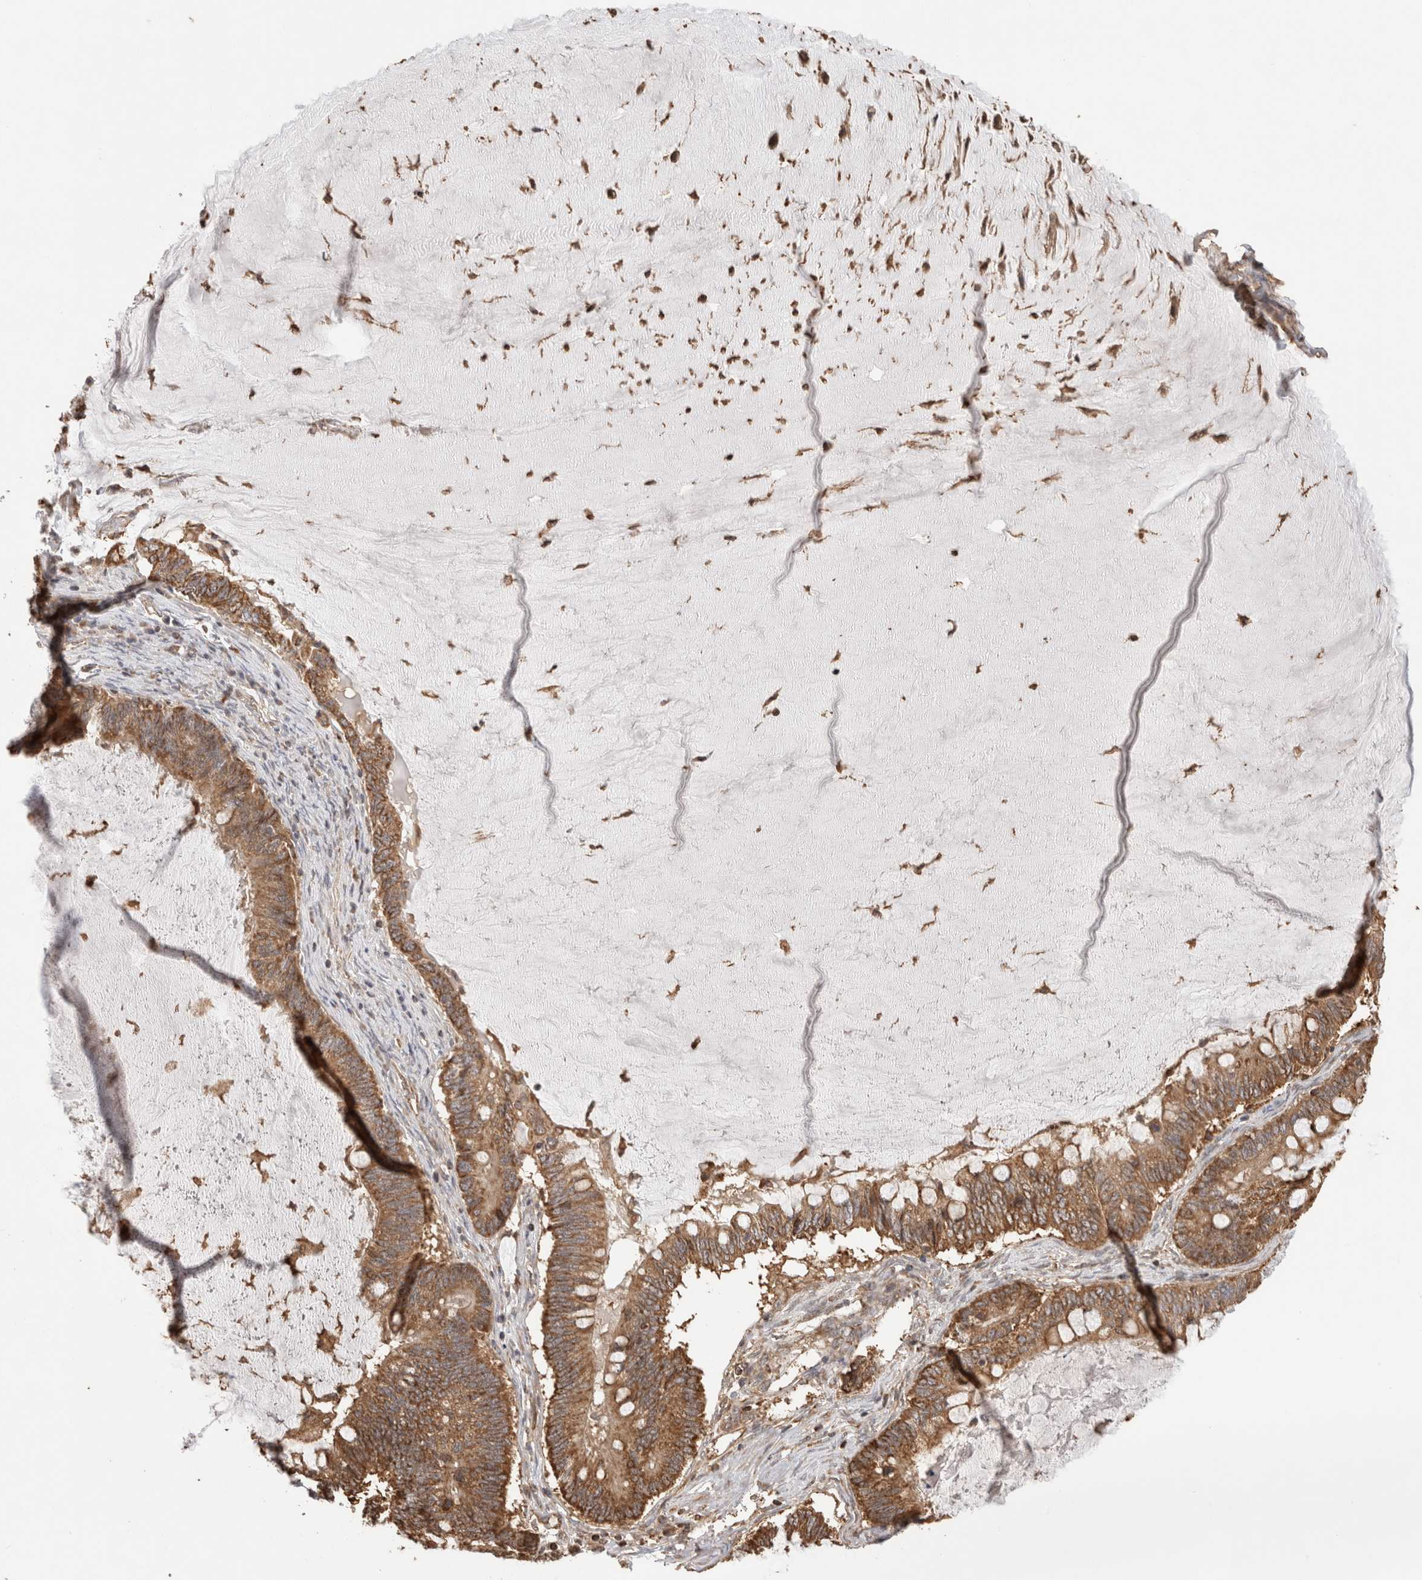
{"staining": {"intensity": "strong", "quantity": ">75%", "location": "cytoplasmic/membranous"}, "tissue": "ovarian cancer", "cell_type": "Tumor cells", "image_type": "cancer", "snomed": [{"axis": "morphology", "description": "Cystadenocarcinoma, mucinous, NOS"}, {"axis": "topography", "description": "Ovary"}], "caption": "Strong cytoplasmic/membranous positivity for a protein is present in about >75% of tumor cells of ovarian mucinous cystadenocarcinoma using IHC.", "gene": "IMMP2L", "patient": {"sex": "female", "age": 61}}